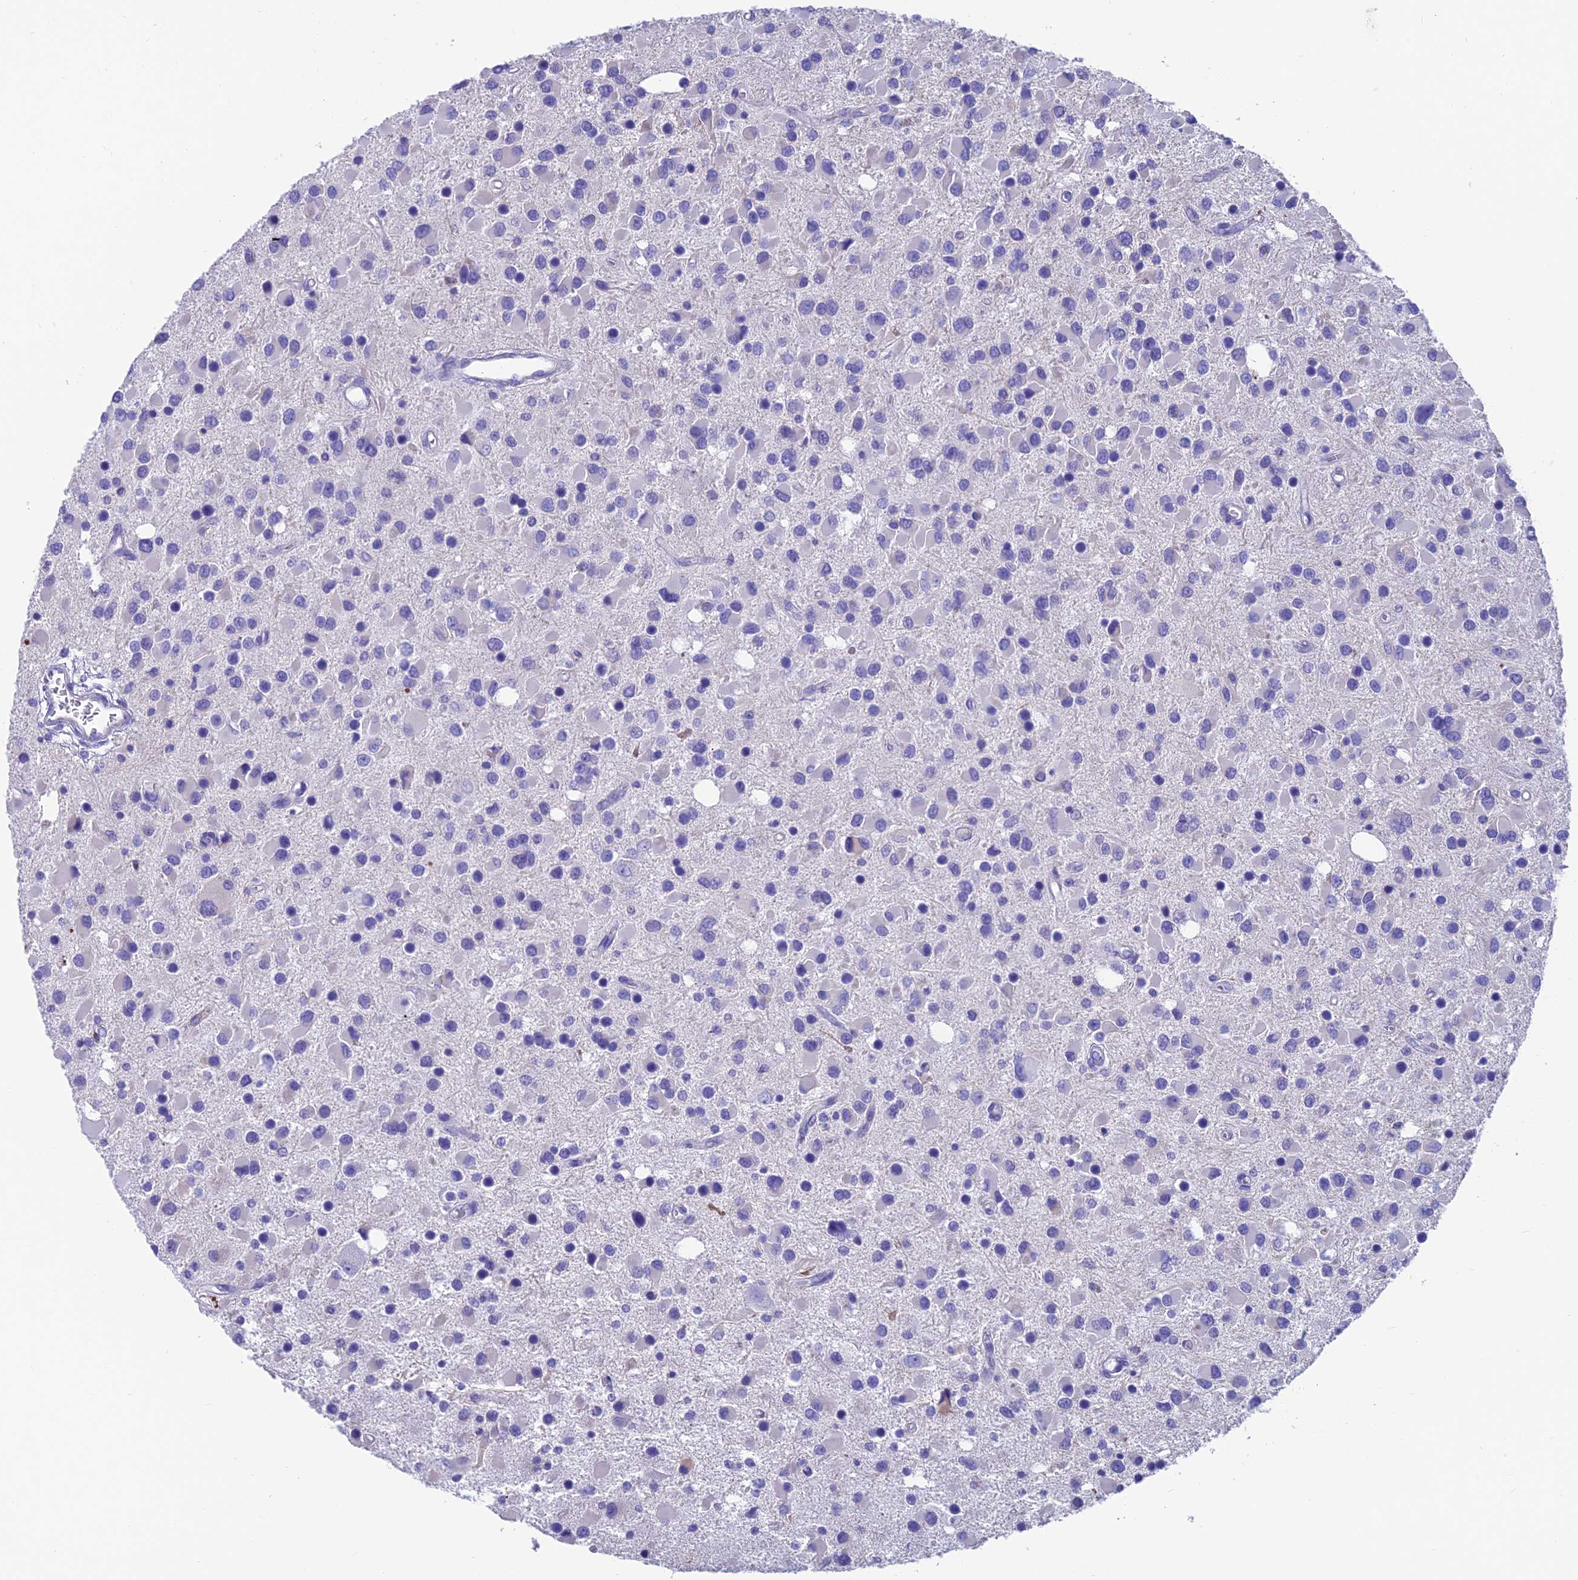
{"staining": {"intensity": "negative", "quantity": "none", "location": "none"}, "tissue": "glioma", "cell_type": "Tumor cells", "image_type": "cancer", "snomed": [{"axis": "morphology", "description": "Glioma, malignant, High grade"}, {"axis": "topography", "description": "Brain"}], "caption": "The immunohistochemistry histopathology image has no significant expression in tumor cells of glioma tissue. (Brightfield microscopy of DAB (3,3'-diaminobenzidine) immunohistochemistry (IHC) at high magnification).", "gene": "GNG11", "patient": {"sex": "male", "age": 53}}